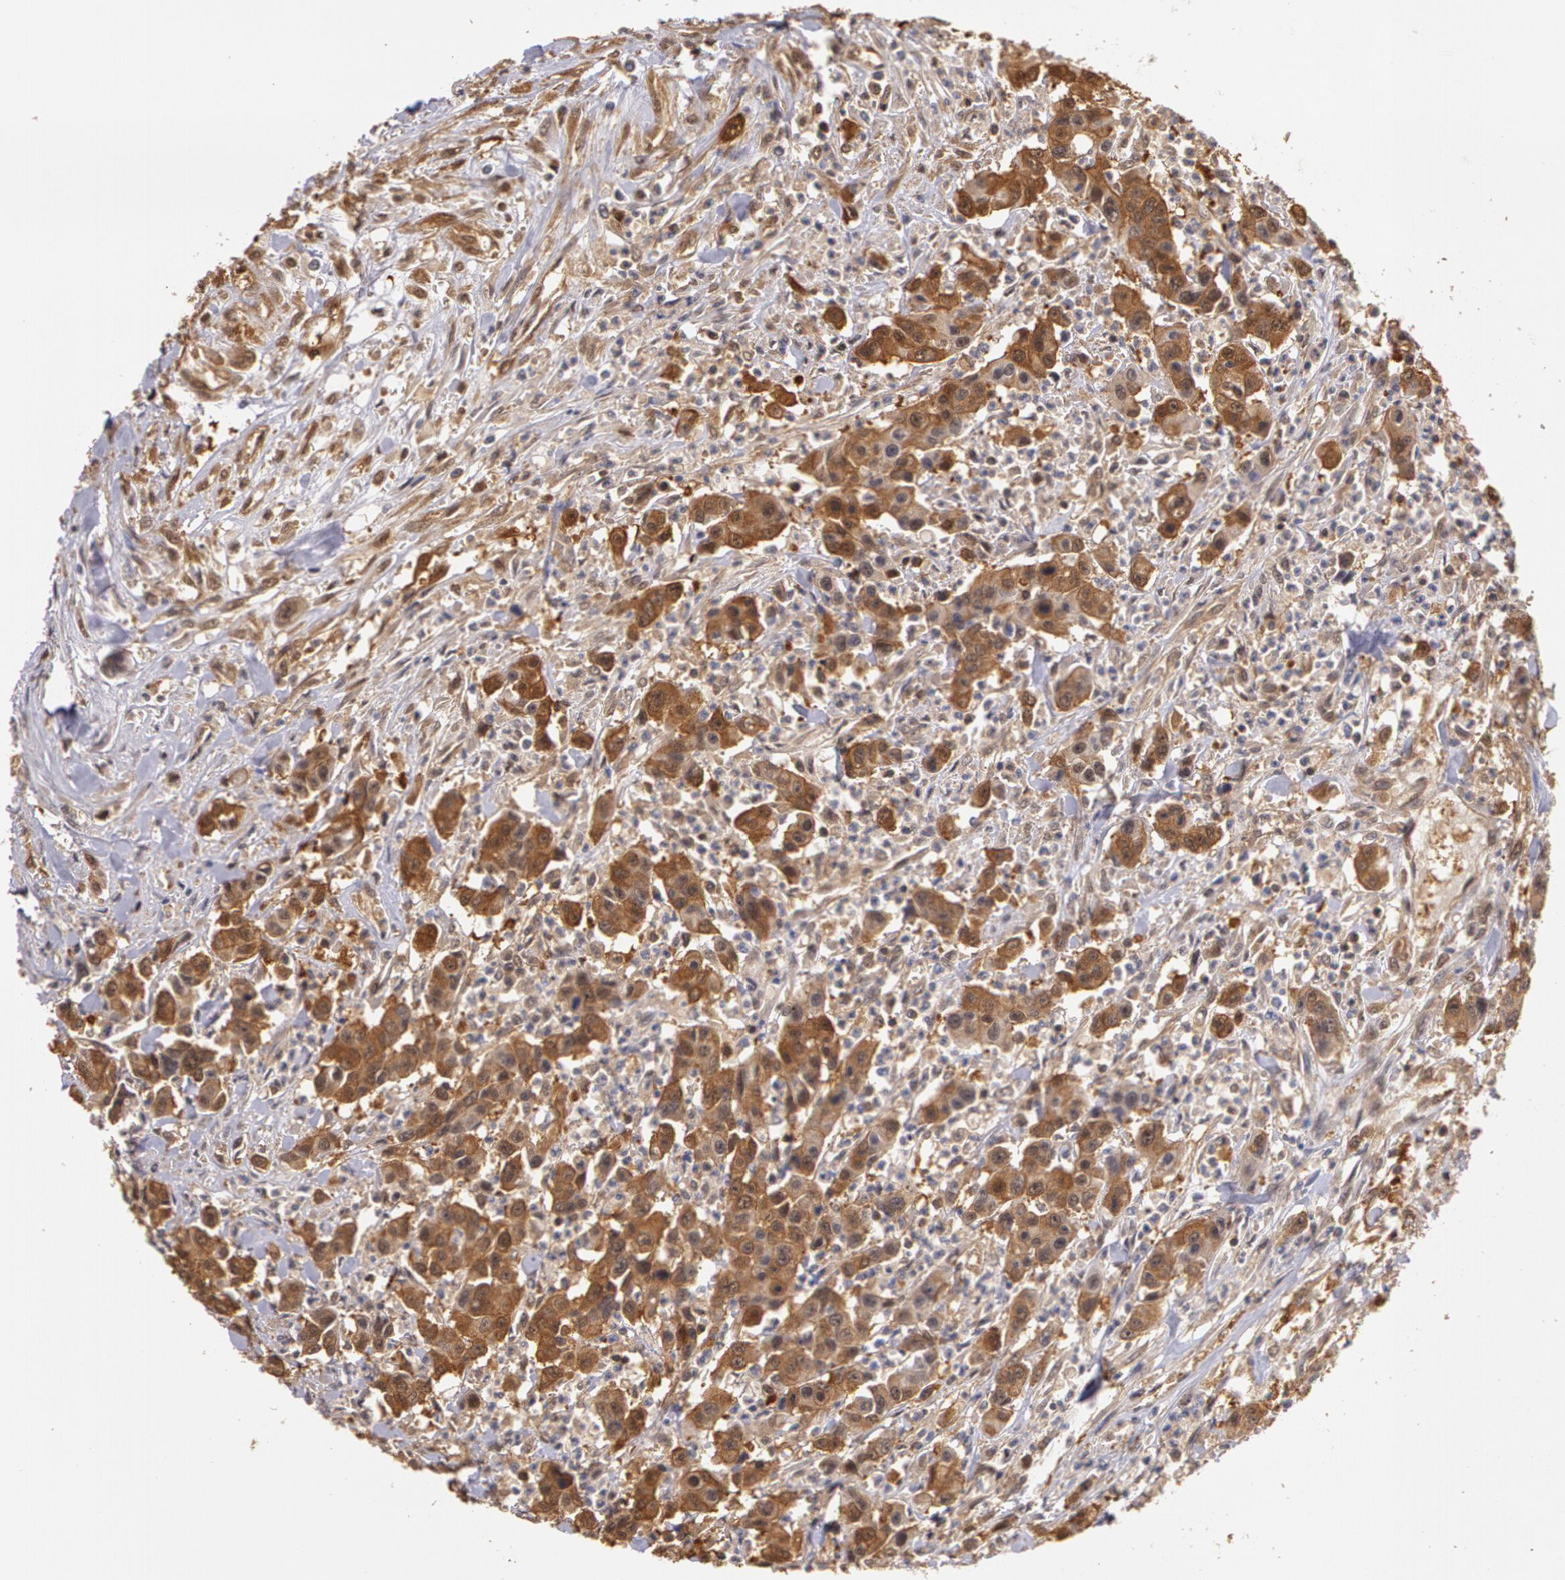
{"staining": {"intensity": "moderate", "quantity": "25%-75%", "location": "cytoplasmic/membranous"}, "tissue": "urothelial cancer", "cell_type": "Tumor cells", "image_type": "cancer", "snomed": [{"axis": "morphology", "description": "Urothelial carcinoma, High grade"}, {"axis": "topography", "description": "Urinary bladder"}], "caption": "Immunohistochemical staining of urothelial cancer exhibits medium levels of moderate cytoplasmic/membranous expression in about 25%-75% of tumor cells. (Brightfield microscopy of DAB IHC at high magnification).", "gene": "AHSA1", "patient": {"sex": "male", "age": 86}}